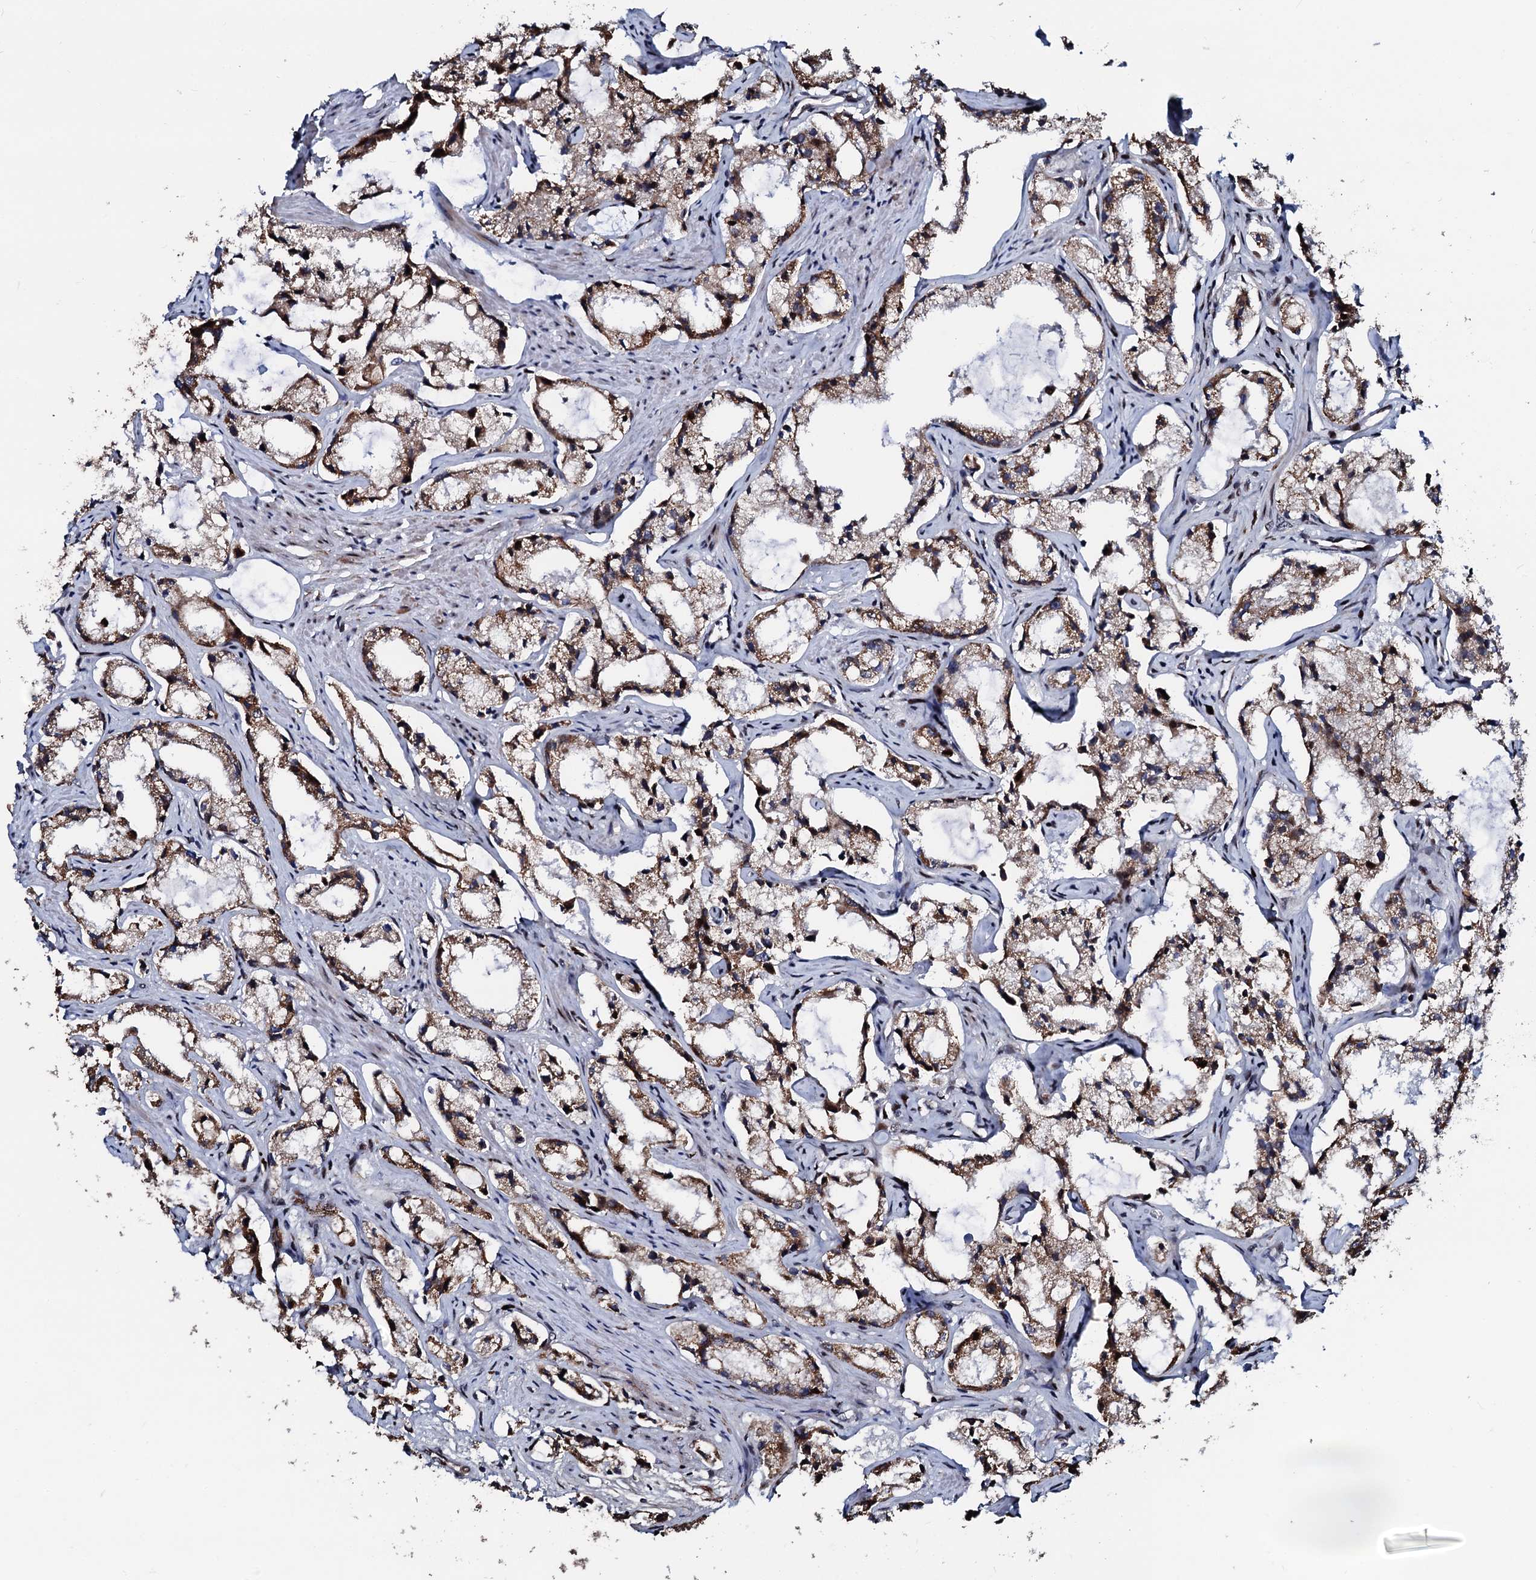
{"staining": {"intensity": "moderate", "quantity": ">75%", "location": "cytoplasmic/membranous,nuclear"}, "tissue": "prostate cancer", "cell_type": "Tumor cells", "image_type": "cancer", "snomed": [{"axis": "morphology", "description": "Adenocarcinoma, High grade"}, {"axis": "topography", "description": "Prostate"}], "caption": "Protein analysis of prostate cancer (adenocarcinoma (high-grade)) tissue exhibits moderate cytoplasmic/membranous and nuclear positivity in approximately >75% of tumor cells. (IHC, brightfield microscopy, high magnification).", "gene": "KIF18A", "patient": {"sex": "male", "age": 66}}